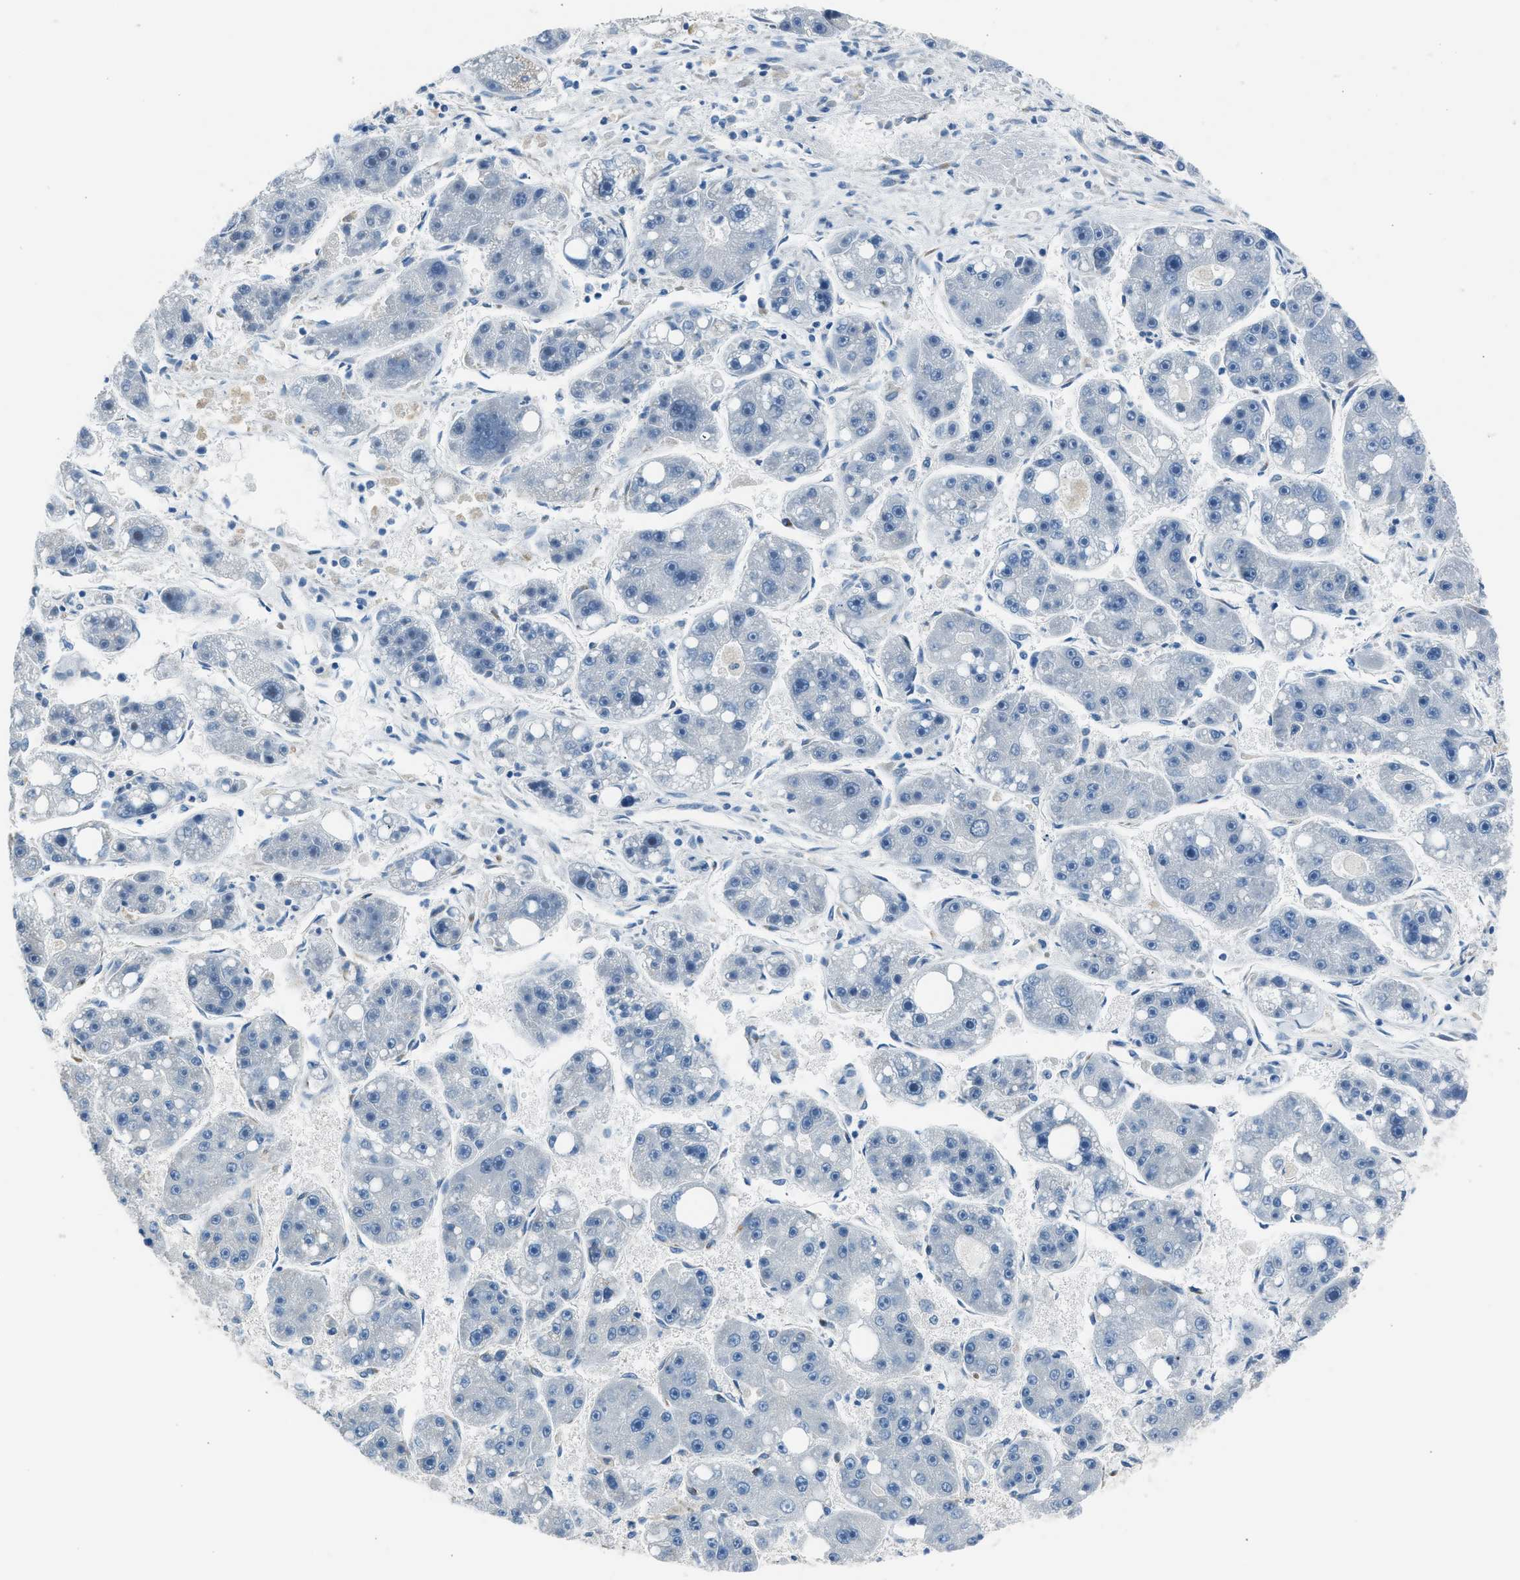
{"staining": {"intensity": "negative", "quantity": "none", "location": "none"}, "tissue": "liver cancer", "cell_type": "Tumor cells", "image_type": "cancer", "snomed": [{"axis": "morphology", "description": "Carcinoma, Hepatocellular, NOS"}, {"axis": "topography", "description": "Liver"}], "caption": "IHC of liver cancer (hepatocellular carcinoma) exhibits no positivity in tumor cells. (DAB (3,3'-diaminobenzidine) immunohistochemistry (IHC) visualized using brightfield microscopy, high magnification).", "gene": "RNF41", "patient": {"sex": "female", "age": 61}}